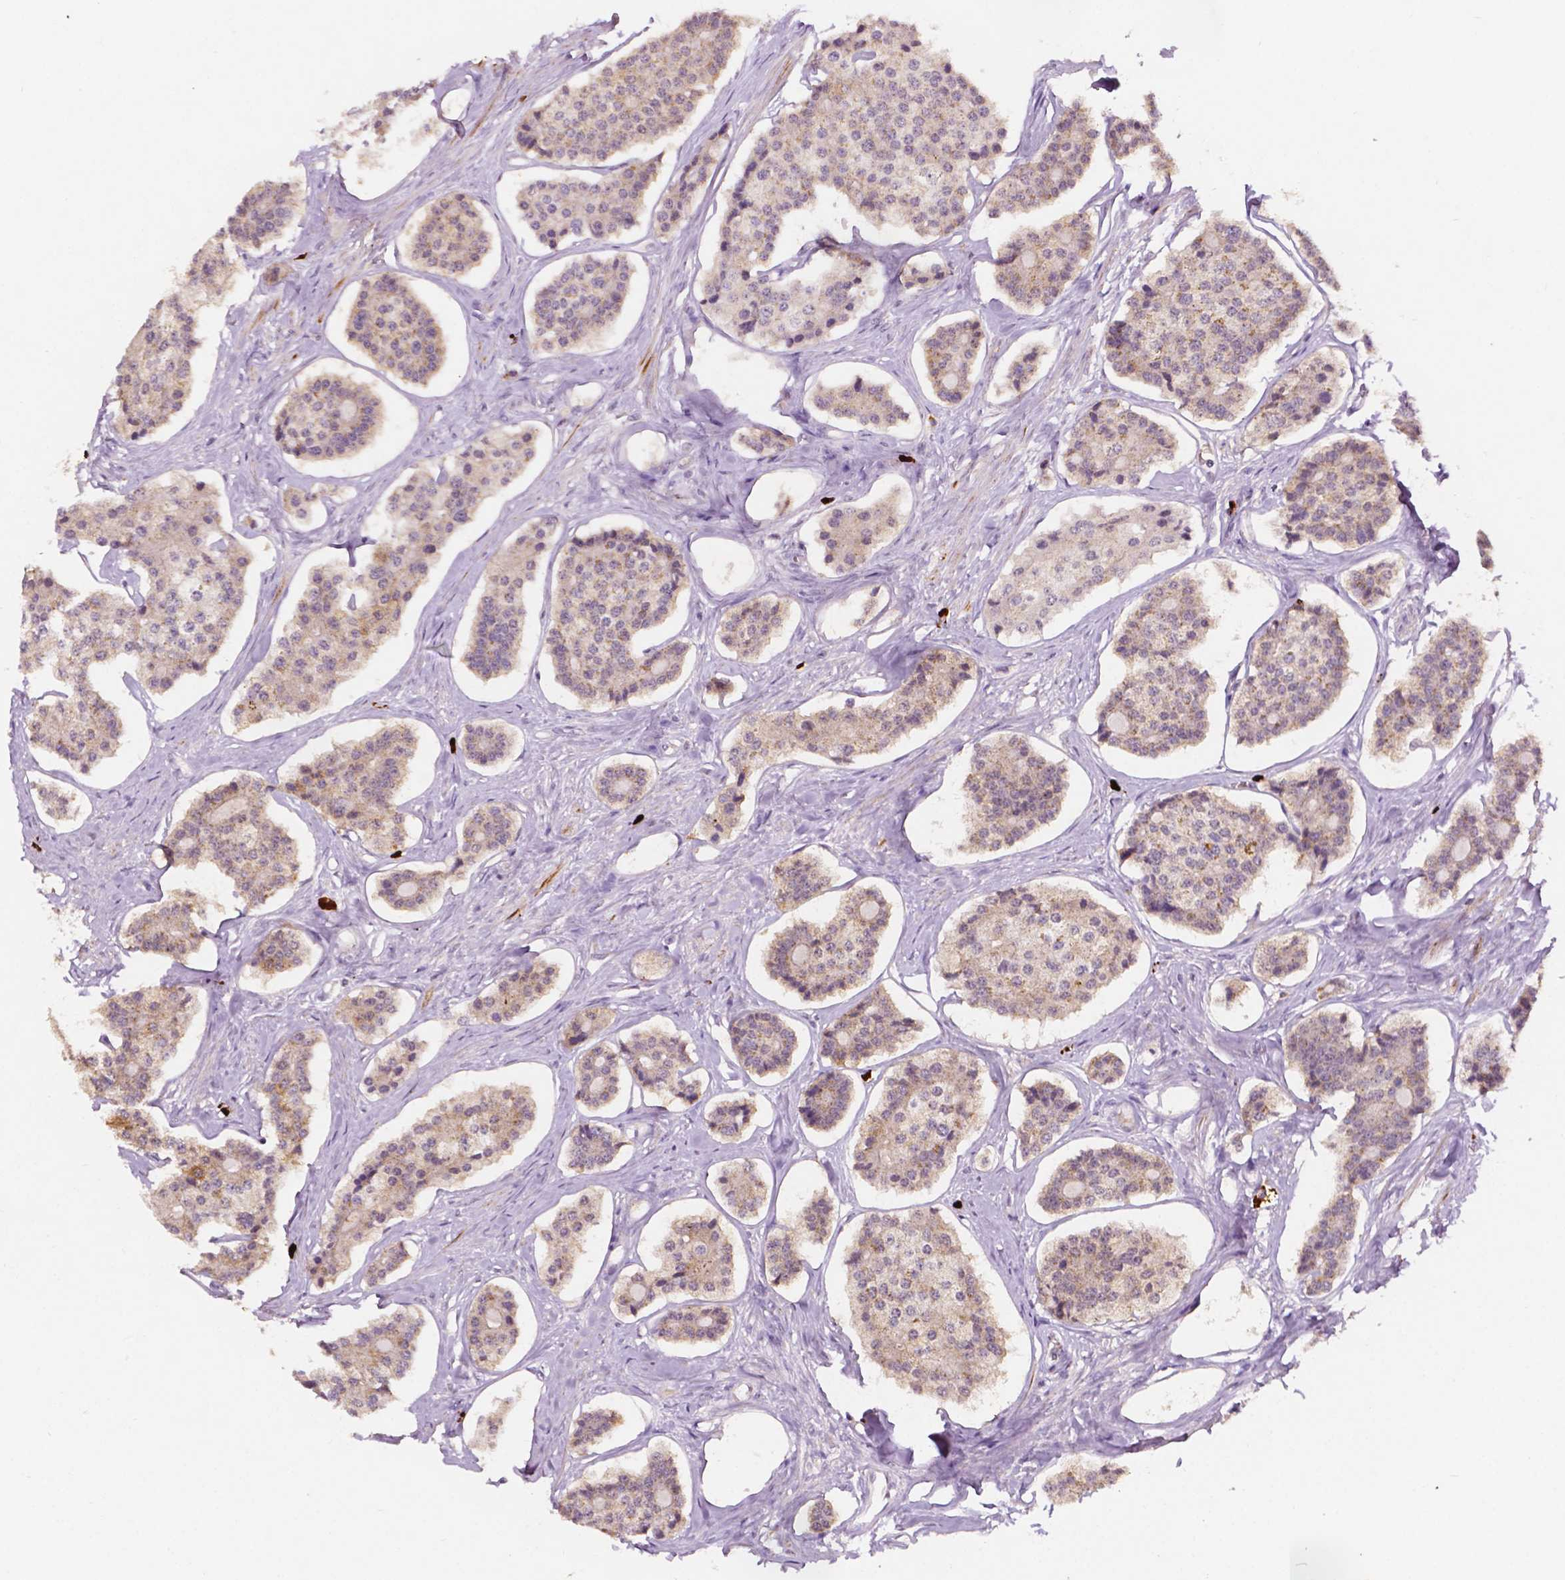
{"staining": {"intensity": "weak", "quantity": "25%-75%", "location": "cytoplasmic/membranous"}, "tissue": "carcinoid", "cell_type": "Tumor cells", "image_type": "cancer", "snomed": [{"axis": "morphology", "description": "Carcinoid, malignant, NOS"}, {"axis": "topography", "description": "Small intestine"}], "caption": "A photomicrograph of human carcinoid stained for a protein shows weak cytoplasmic/membranous brown staining in tumor cells. The staining was performed using DAB, with brown indicating positive protein expression. Nuclei are stained blue with hematoxylin.", "gene": "SIRT2", "patient": {"sex": "female", "age": 65}}